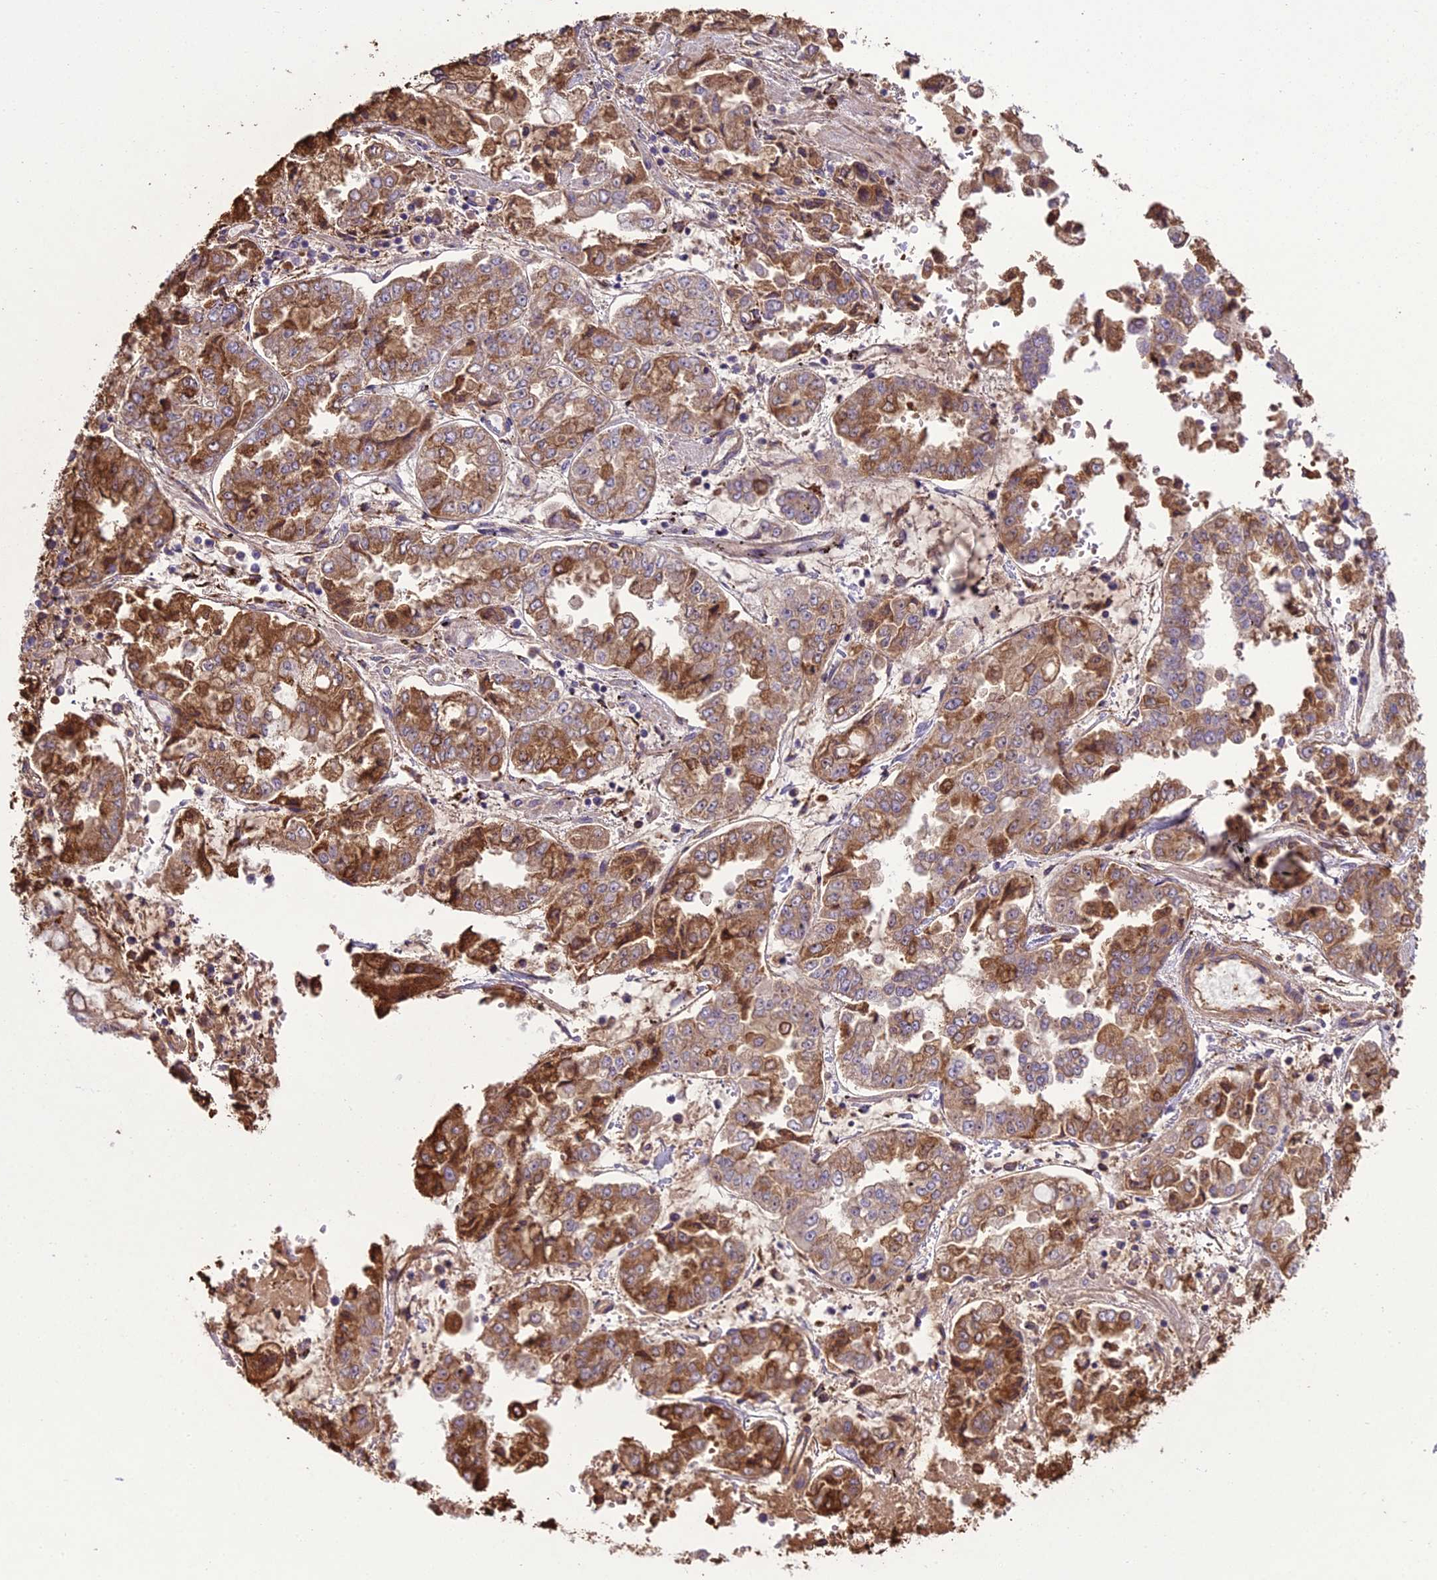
{"staining": {"intensity": "moderate", "quantity": ">75%", "location": "cytoplasmic/membranous"}, "tissue": "stomach cancer", "cell_type": "Tumor cells", "image_type": "cancer", "snomed": [{"axis": "morphology", "description": "Adenocarcinoma, NOS"}, {"axis": "topography", "description": "Stomach"}], "caption": "Human stomach cancer stained for a protein (brown) shows moderate cytoplasmic/membranous positive staining in about >75% of tumor cells.", "gene": "TBC1D24", "patient": {"sex": "male", "age": 76}}